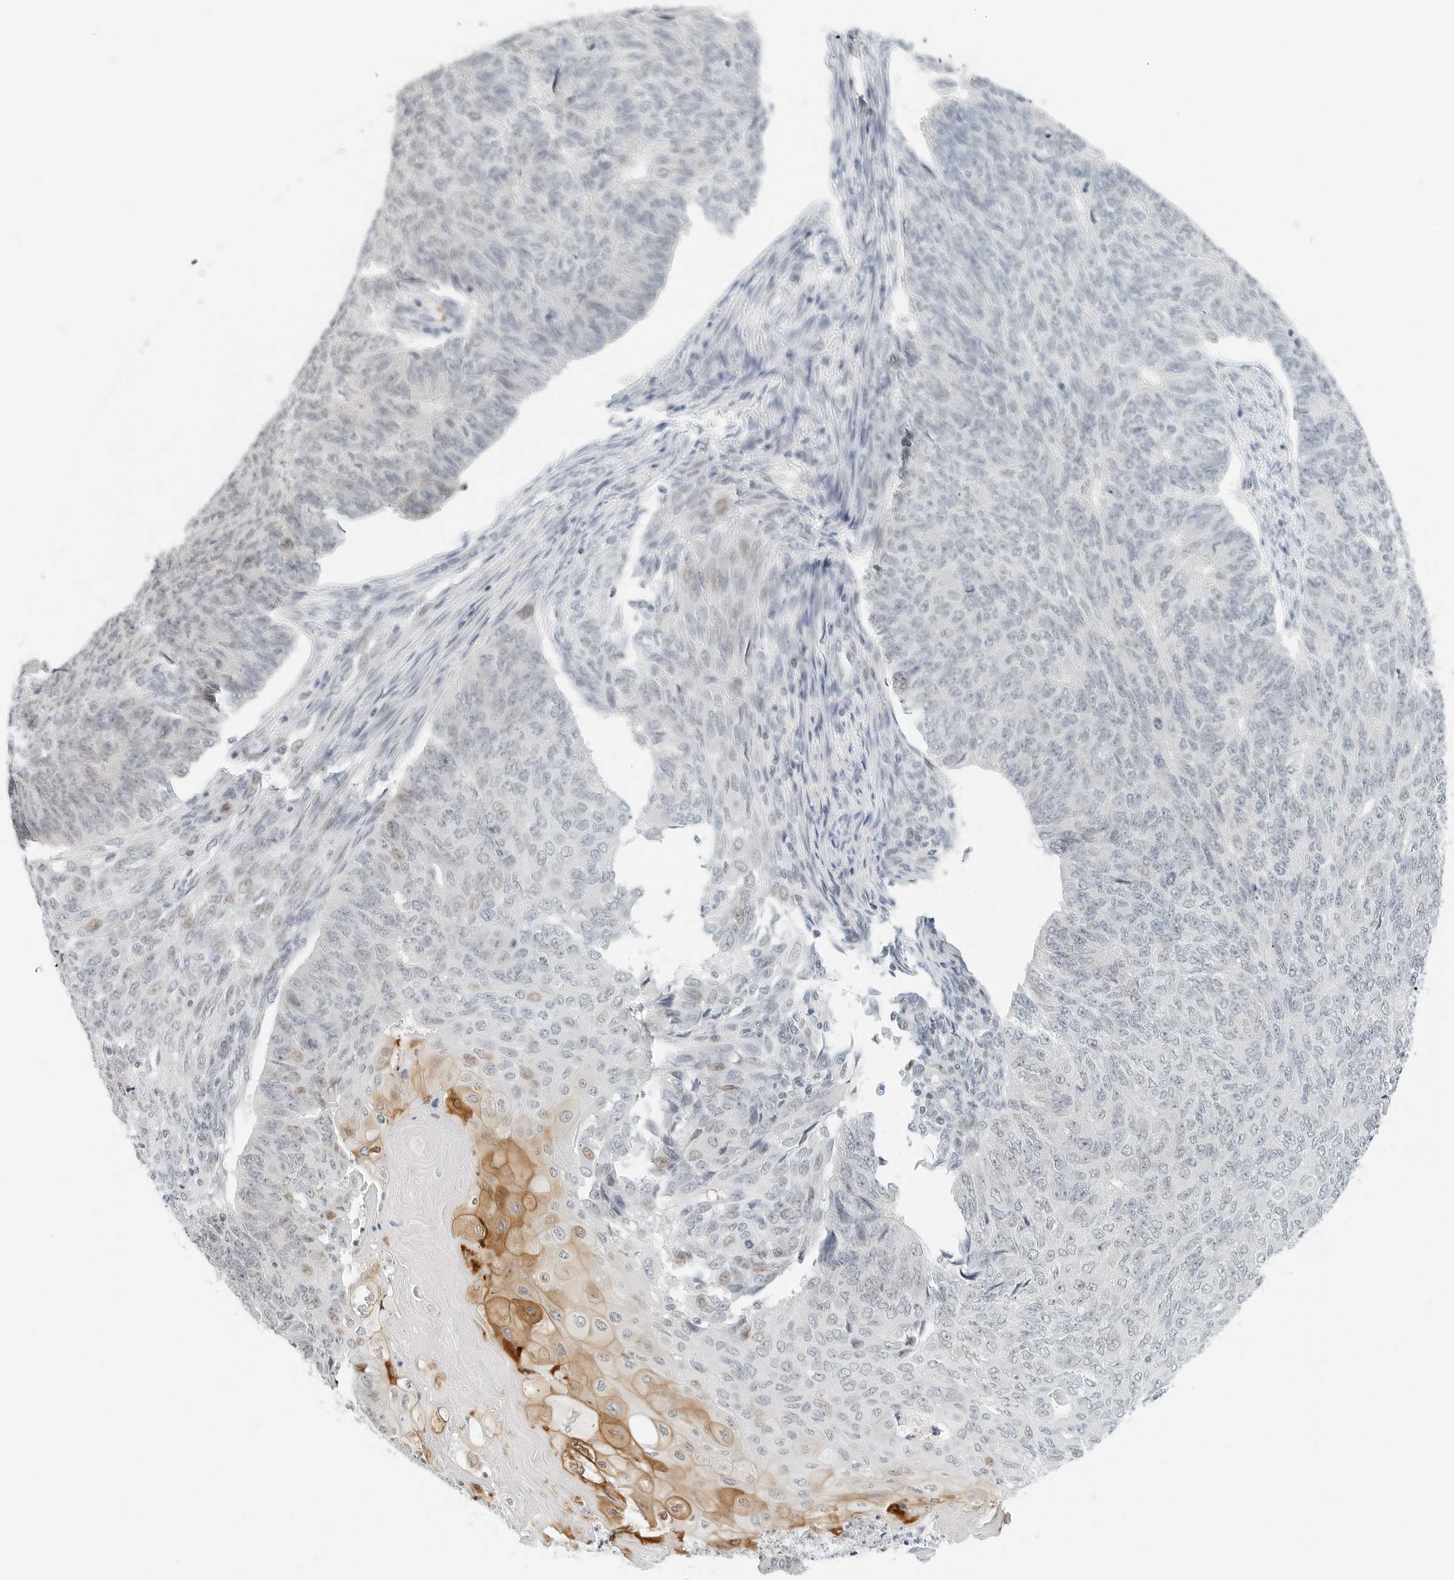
{"staining": {"intensity": "moderate", "quantity": "<25%", "location": "cytoplasmic/membranous,nuclear"}, "tissue": "endometrial cancer", "cell_type": "Tumor cells", "image_type": "cancer", "snomed": [{"axis": "morphology", "description": "Adenocarcinoma, NOS"}, {"axis": "topography", "description": "Endometrium"}], "caption": "Immunohistochemistry micrograph of human endometrial cancer (adenocarcinoma) stained for a protein (brown), which displays low levels of moderate cytoplasmic/membranous and nuclear expression in approximately <25% of tumor cells.", "gene": "NTMT2", "patient": {"sex": "female", "age": 32}}